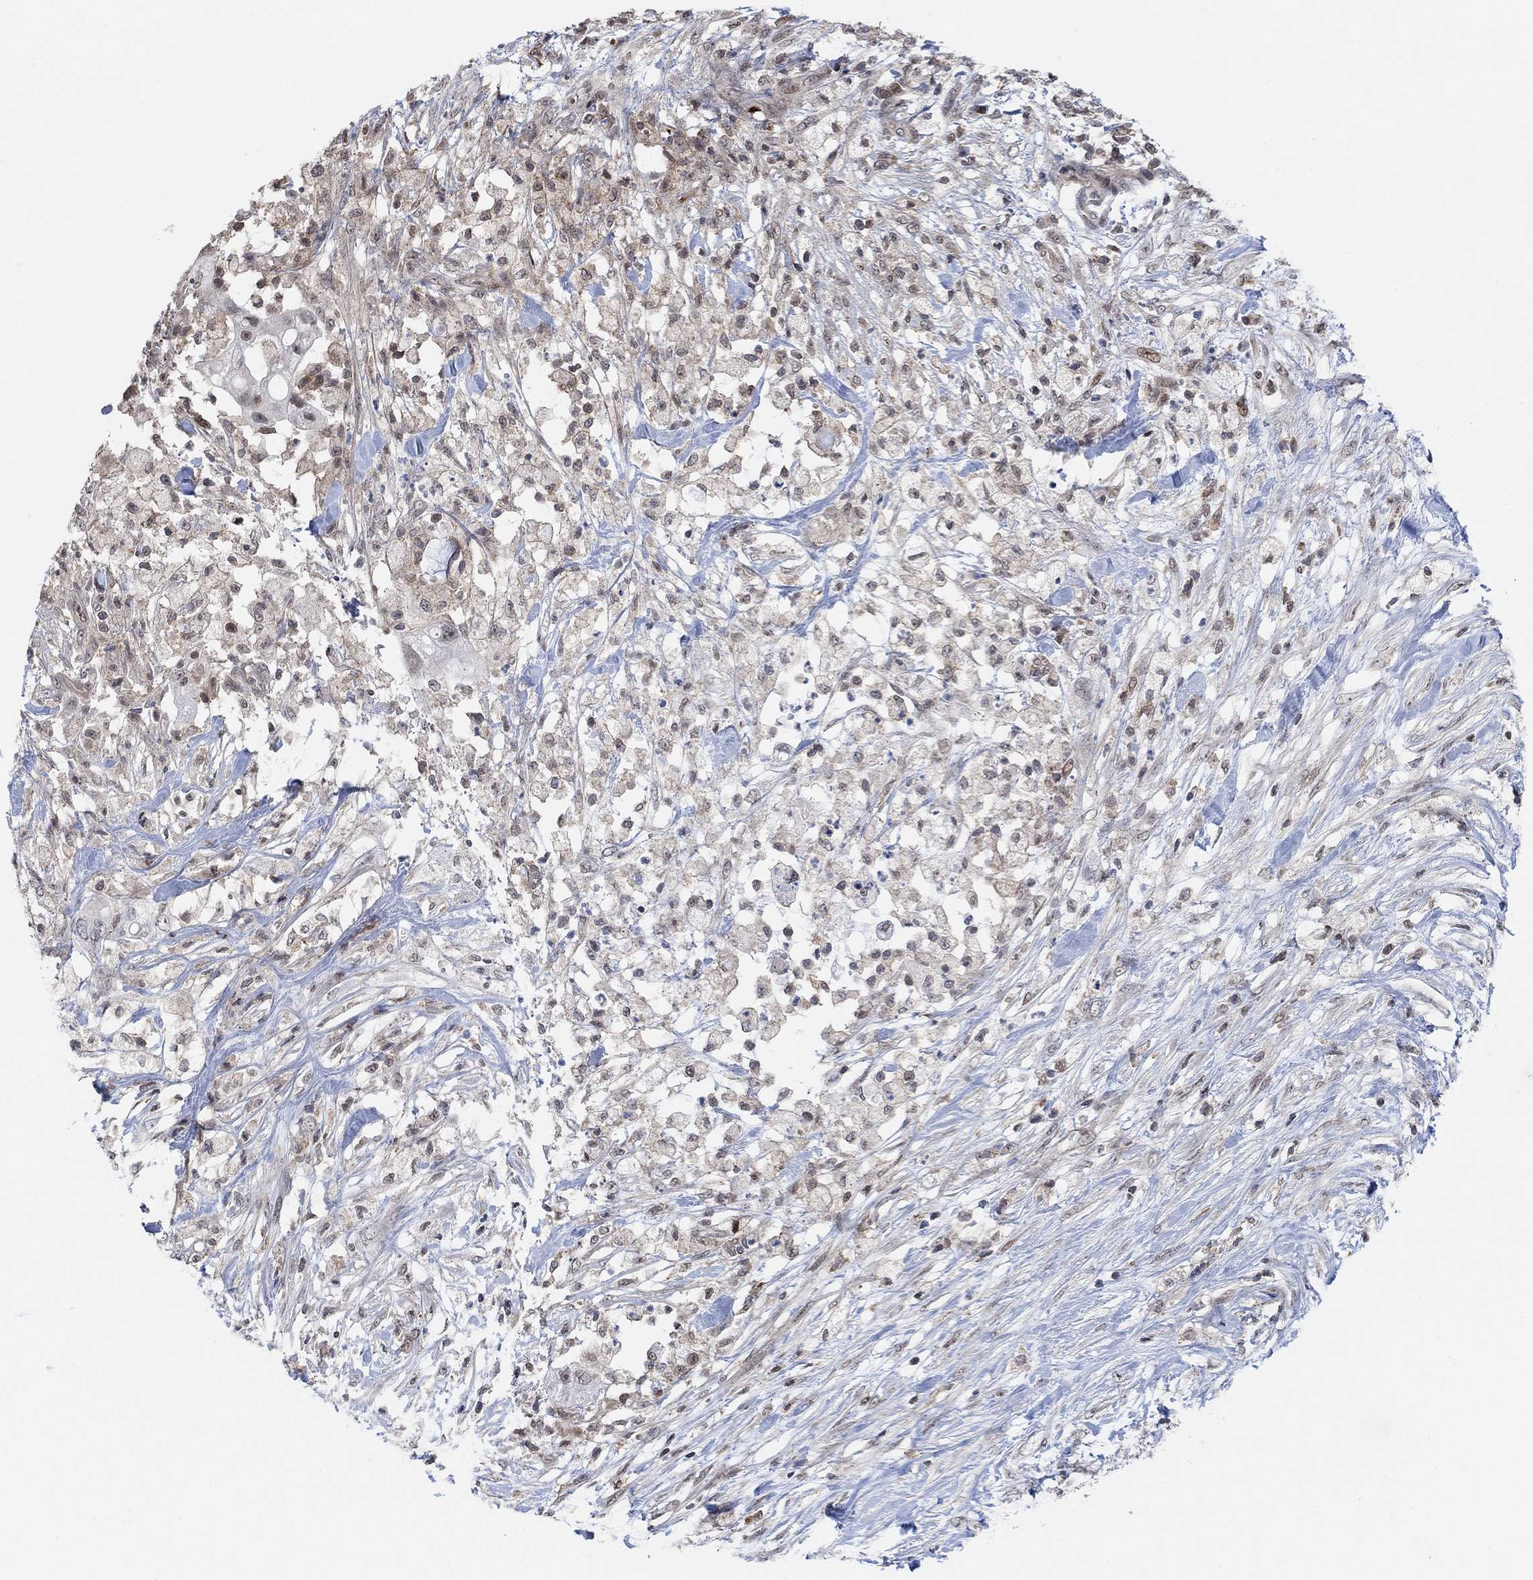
{"staining": {"intensity": "weak", "quantity": "<25%", "location": "nuclear"}, "tissue": "pancreatic cancer", "cell_type": "Tumor cells", "image_type": "cancer", "snomed": [{"axis": "morphology", "description": "Adenocarcinoma, NOS"}, {"axis": "topography", "description": "Pancreas"}], "caption": "Tumor cells are negative for brown protein staining in pancreatic cancer (adenocarcinoma).", "gene": "PWWP2B", "patient": {"sex": "female", "age": 72}}